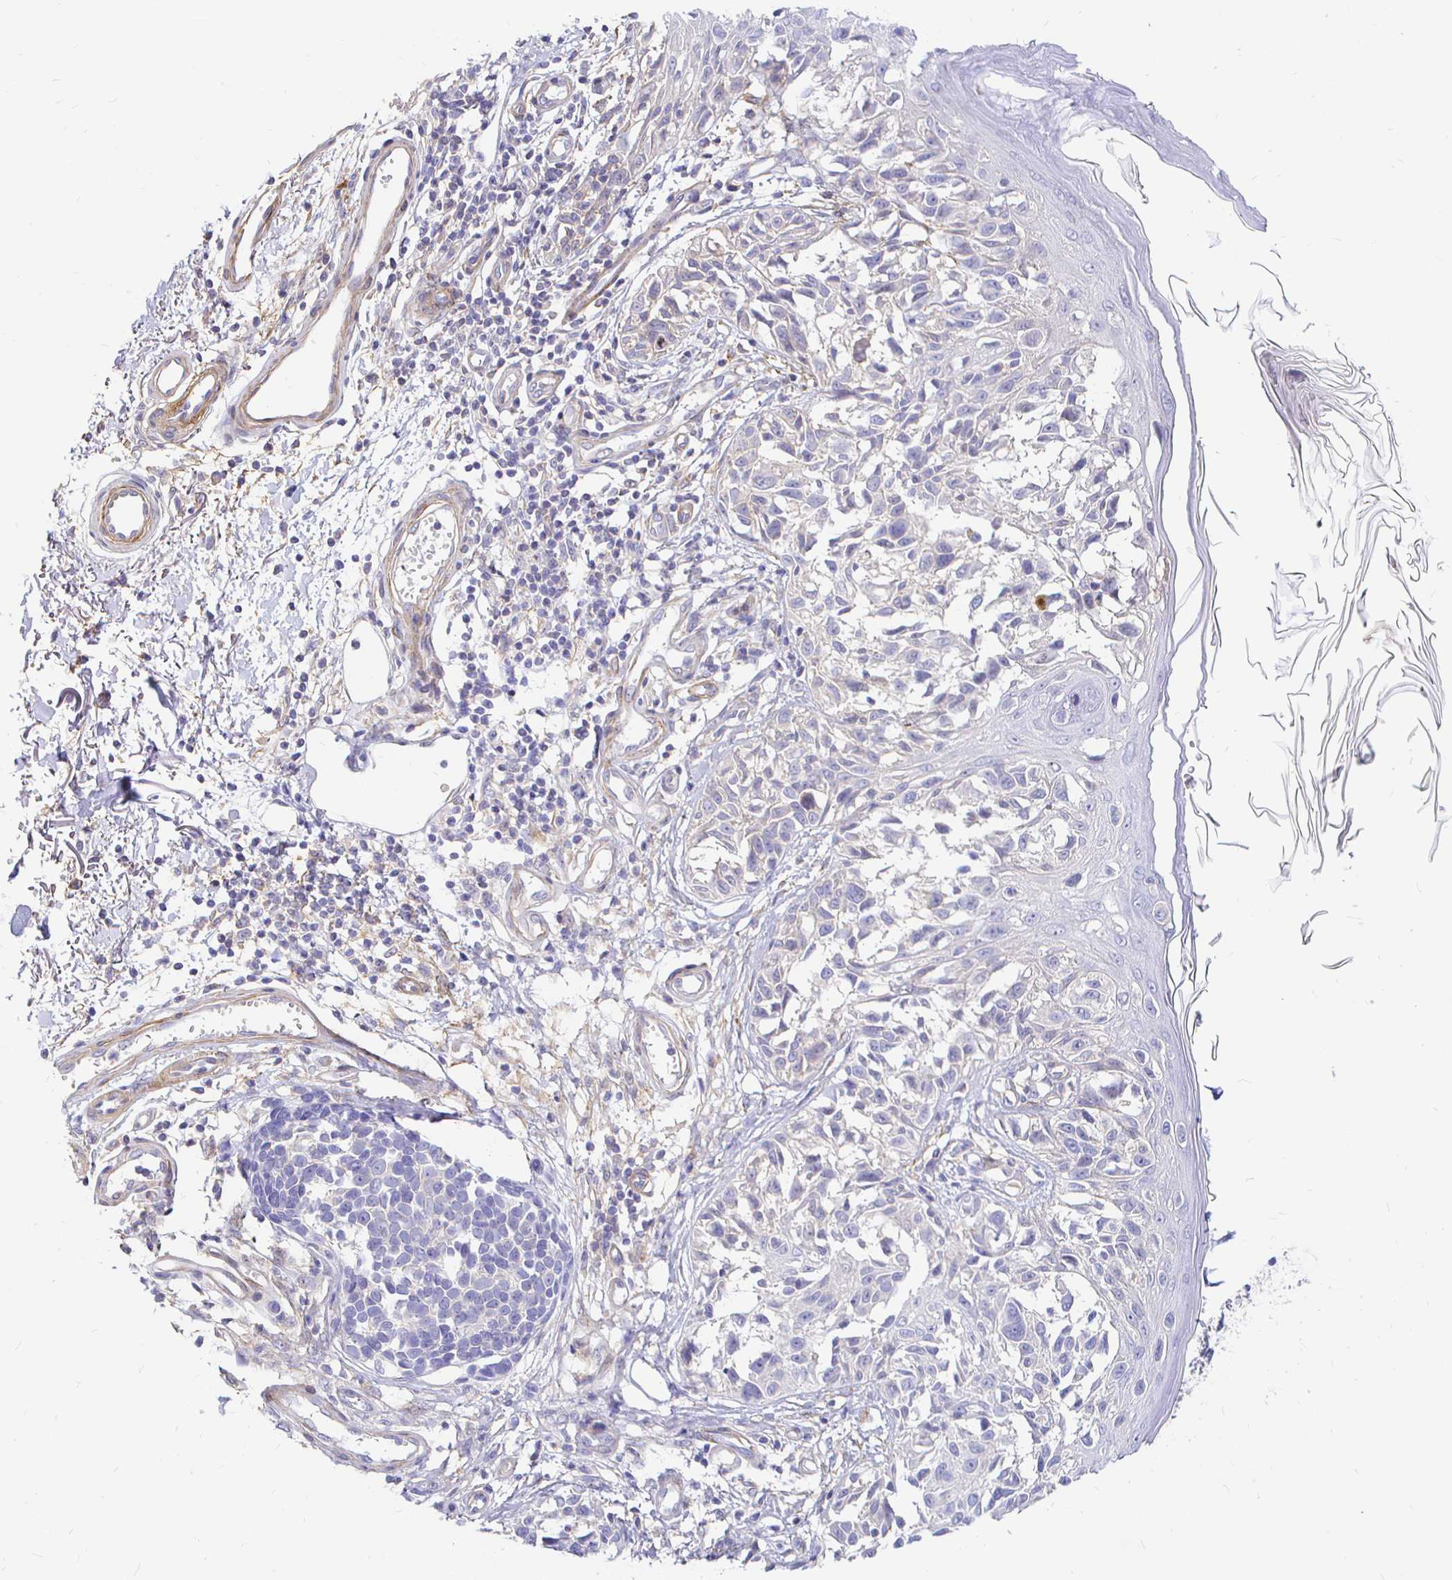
{"staining": {"intensity": "negative", "quantity": "none", "location": "none"}, "tissue": "melanoma", "cell_type": "Tumor cells", "image_type": "cancer", "snomed": [{"axis": "morphology", "description": "Malignant melanoma, NOS"}, {"axis": "topography", "description": "Skin"}], "caption": "Melanoma stained for a protein using immunohistochemistry displays no expression tumor cells.", "gene": "PALM2AKAP2", "patient": {"sex": "male", "age": 73}}